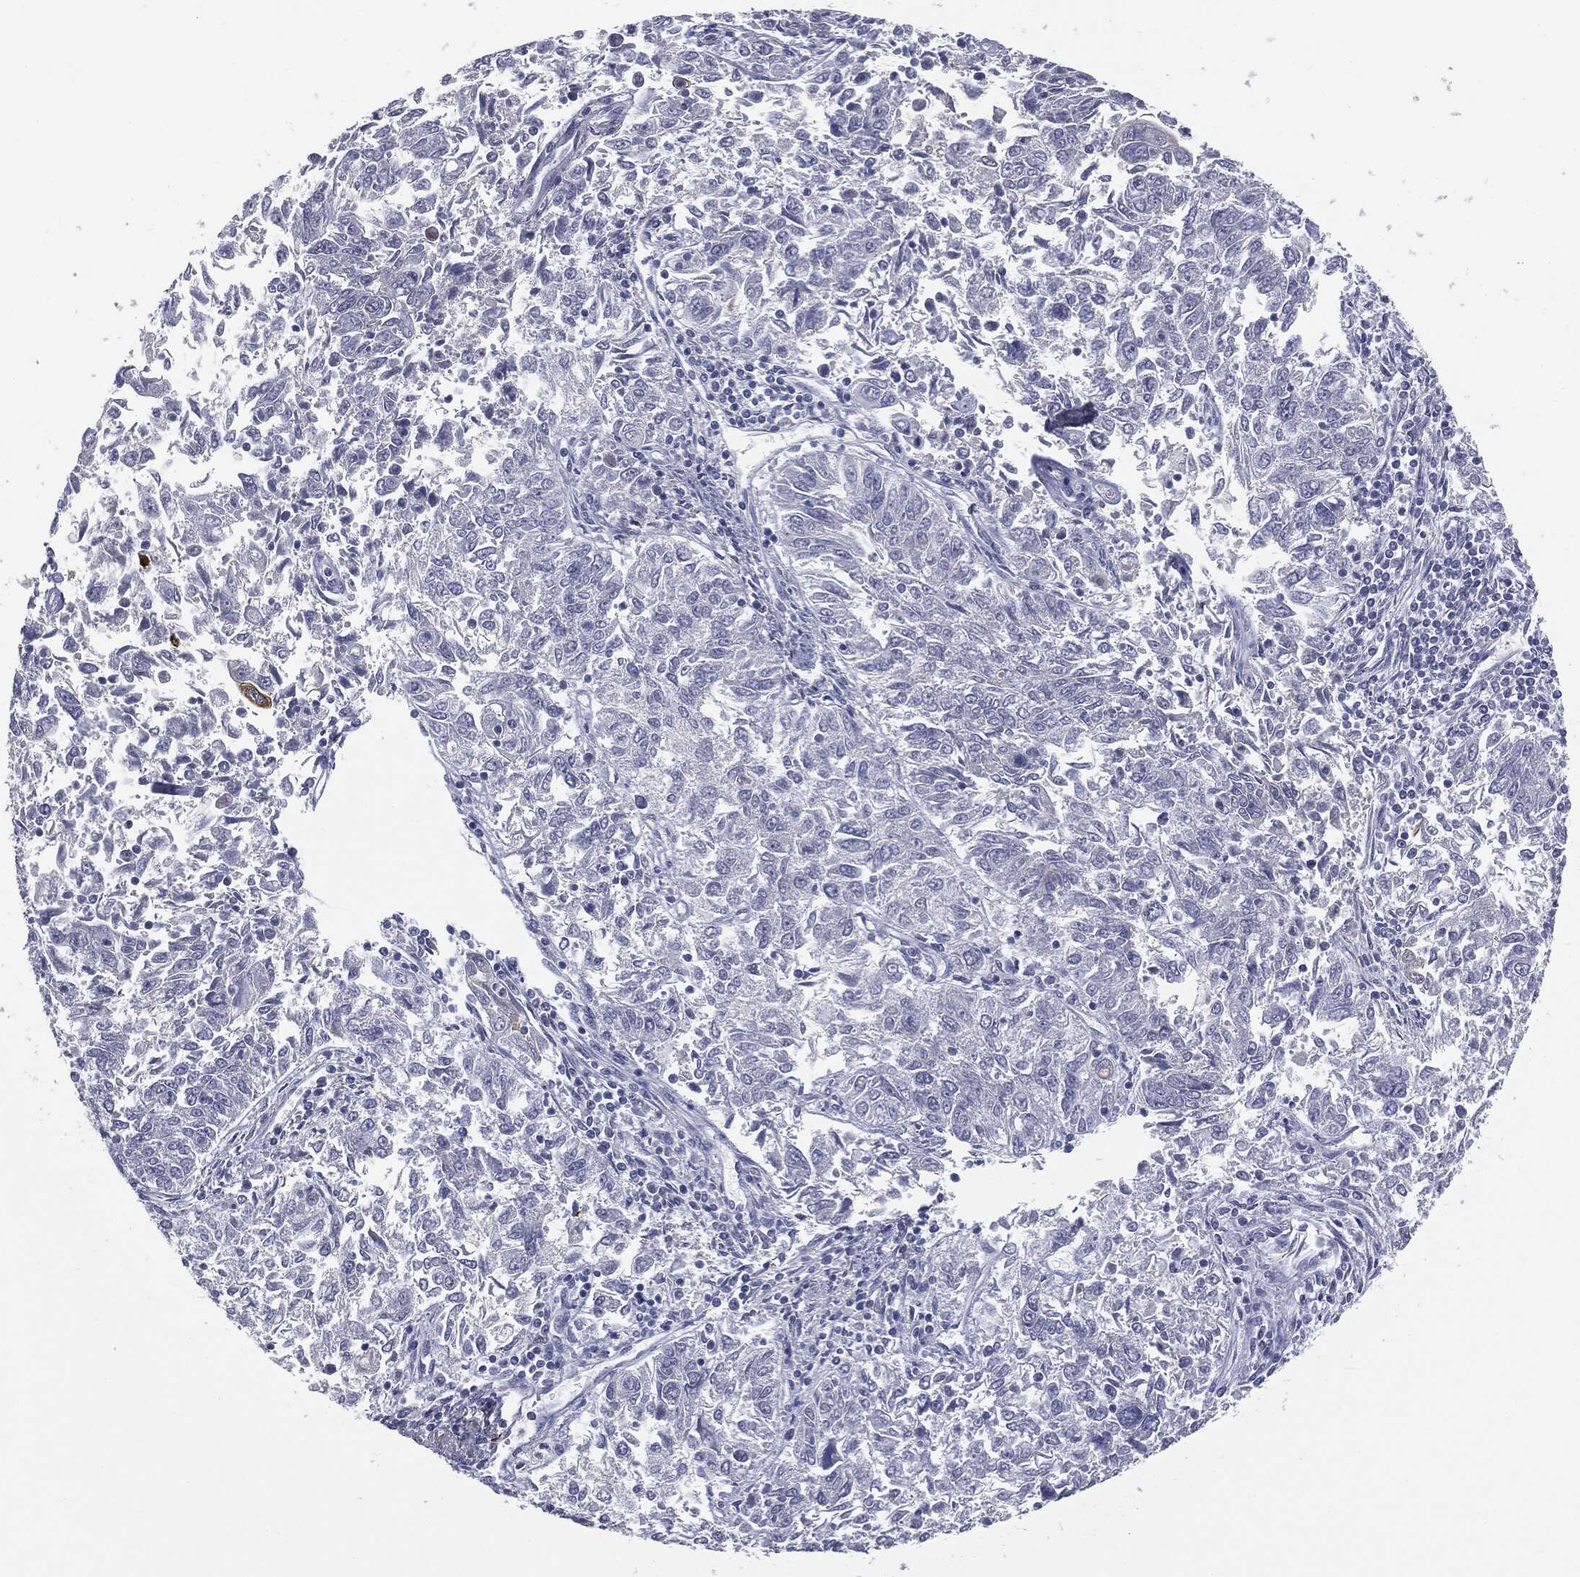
{"staining": {"intensity": "negative", "quantity": "none", "location": "none"}, "tissue": "endometrial cancer", "cell_type": "Tumor cells", "image_type": "cancer", "snomed": [{"axis": "morphology", "description": "Adenocarcinoma, NOS"}, {"axis": "topography", "description": "Endometrium"}], "caption": "High power microscopy micrograph of an immunohistochemistry (IHC) micrograph of endometrial cancer, revealing no significant expression in tumor cells.", "gene": "KRT5", "patient": {"sex": "female", "age": 42}}